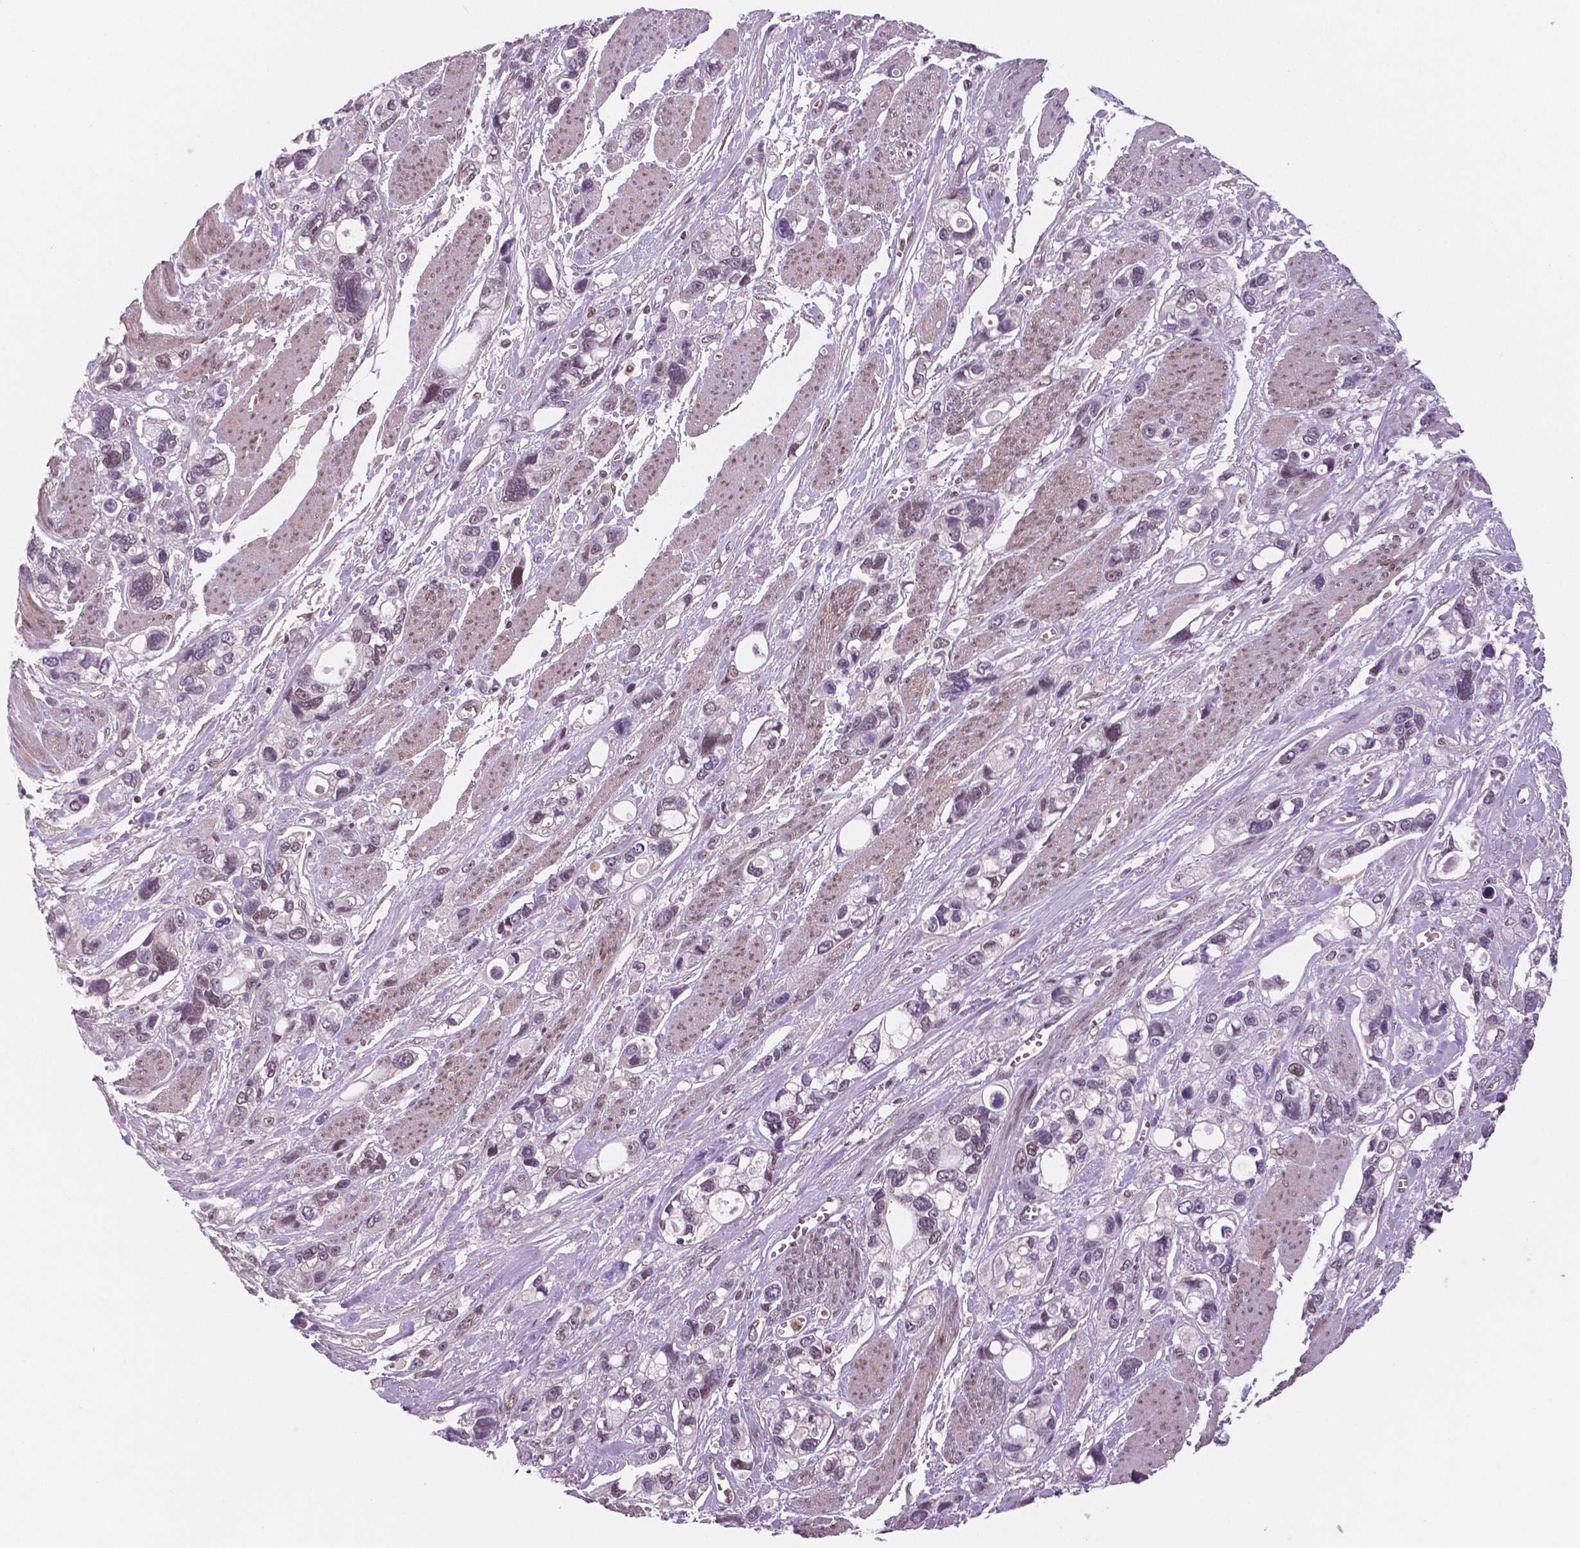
{"staining": {"intensity": "moderate", "quantity": "<25%", "location": "cytoplasmic/membranous,nuclear"}, "tissue": "stomach cancer", "cell_type": "Tumor cells", "image_type": "cancer", "snomed": [{"axis": "morphology", "description": "Adenocarcinoma, NOS"}, {"axis": "topography", "description": "Stomach, upper"}], "caption": "Immunohistochemistry micrograph of neoplastic tissue: stomach adenocarcinoma stained using IHC shows low levels of moderate protein expression localized specifically in the cytoplasmic/membranous and nuclear of tumor cells, appearing as a cytoplasmic/membranous and nuclear brown color.", "gene": "STAT3", "patient": {"sex": "female", "age": 81}}